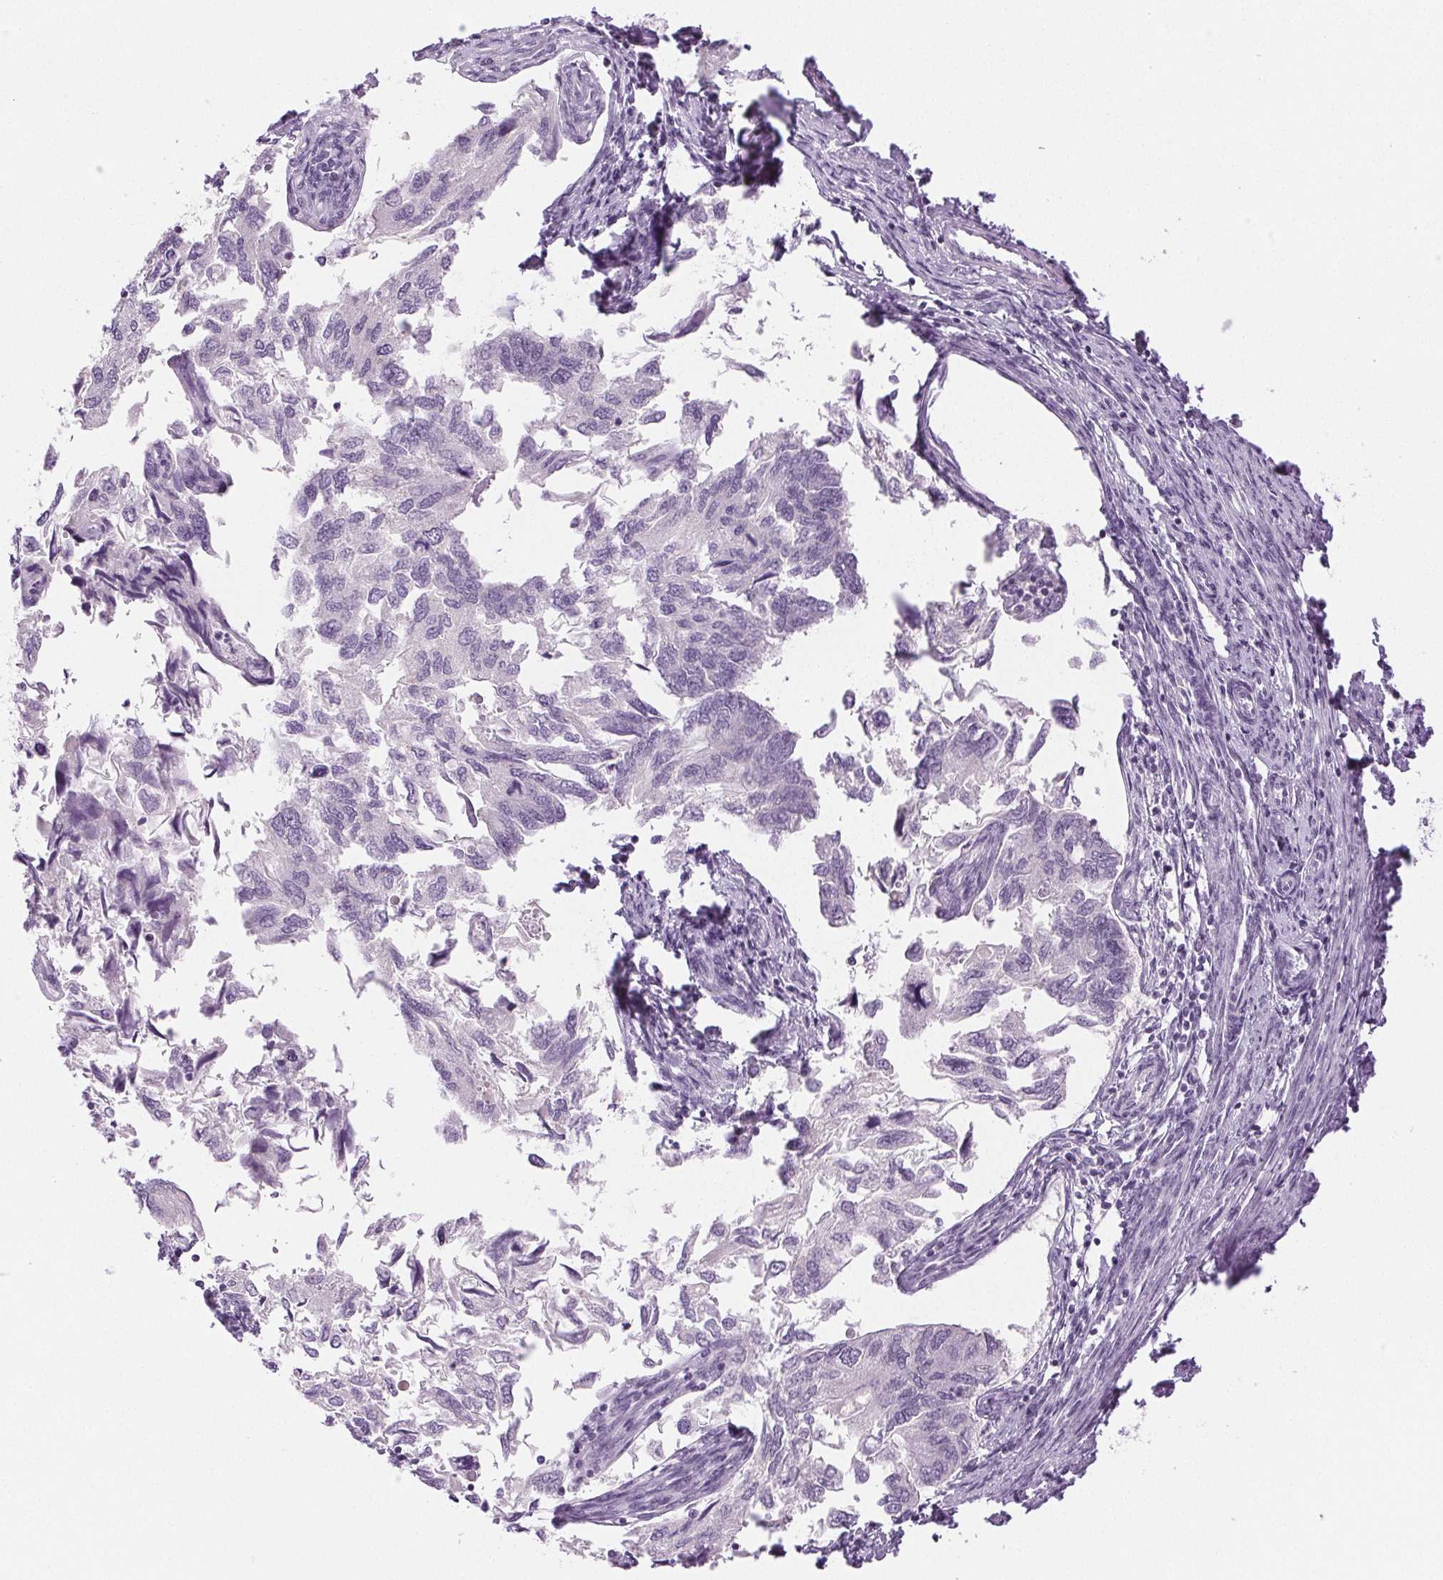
{"staining": {"intensity": "negative", "quantity": "none", "location": "none"}, "tissue": "endometrial cancer", "cell_type": "Tumor cells", "image_type": "cancer", "snomed": [{"axis": "morphology", "description": "Carcinoma, NOS"}, {"axis": "topography", "description": "Uterus"}], "caption": "The image shows no significant expression in tumor cells of endometrial cancer (carcinoma).", "gene": "SLC5A2", "patient": {"sex": "female", "age": 76}}